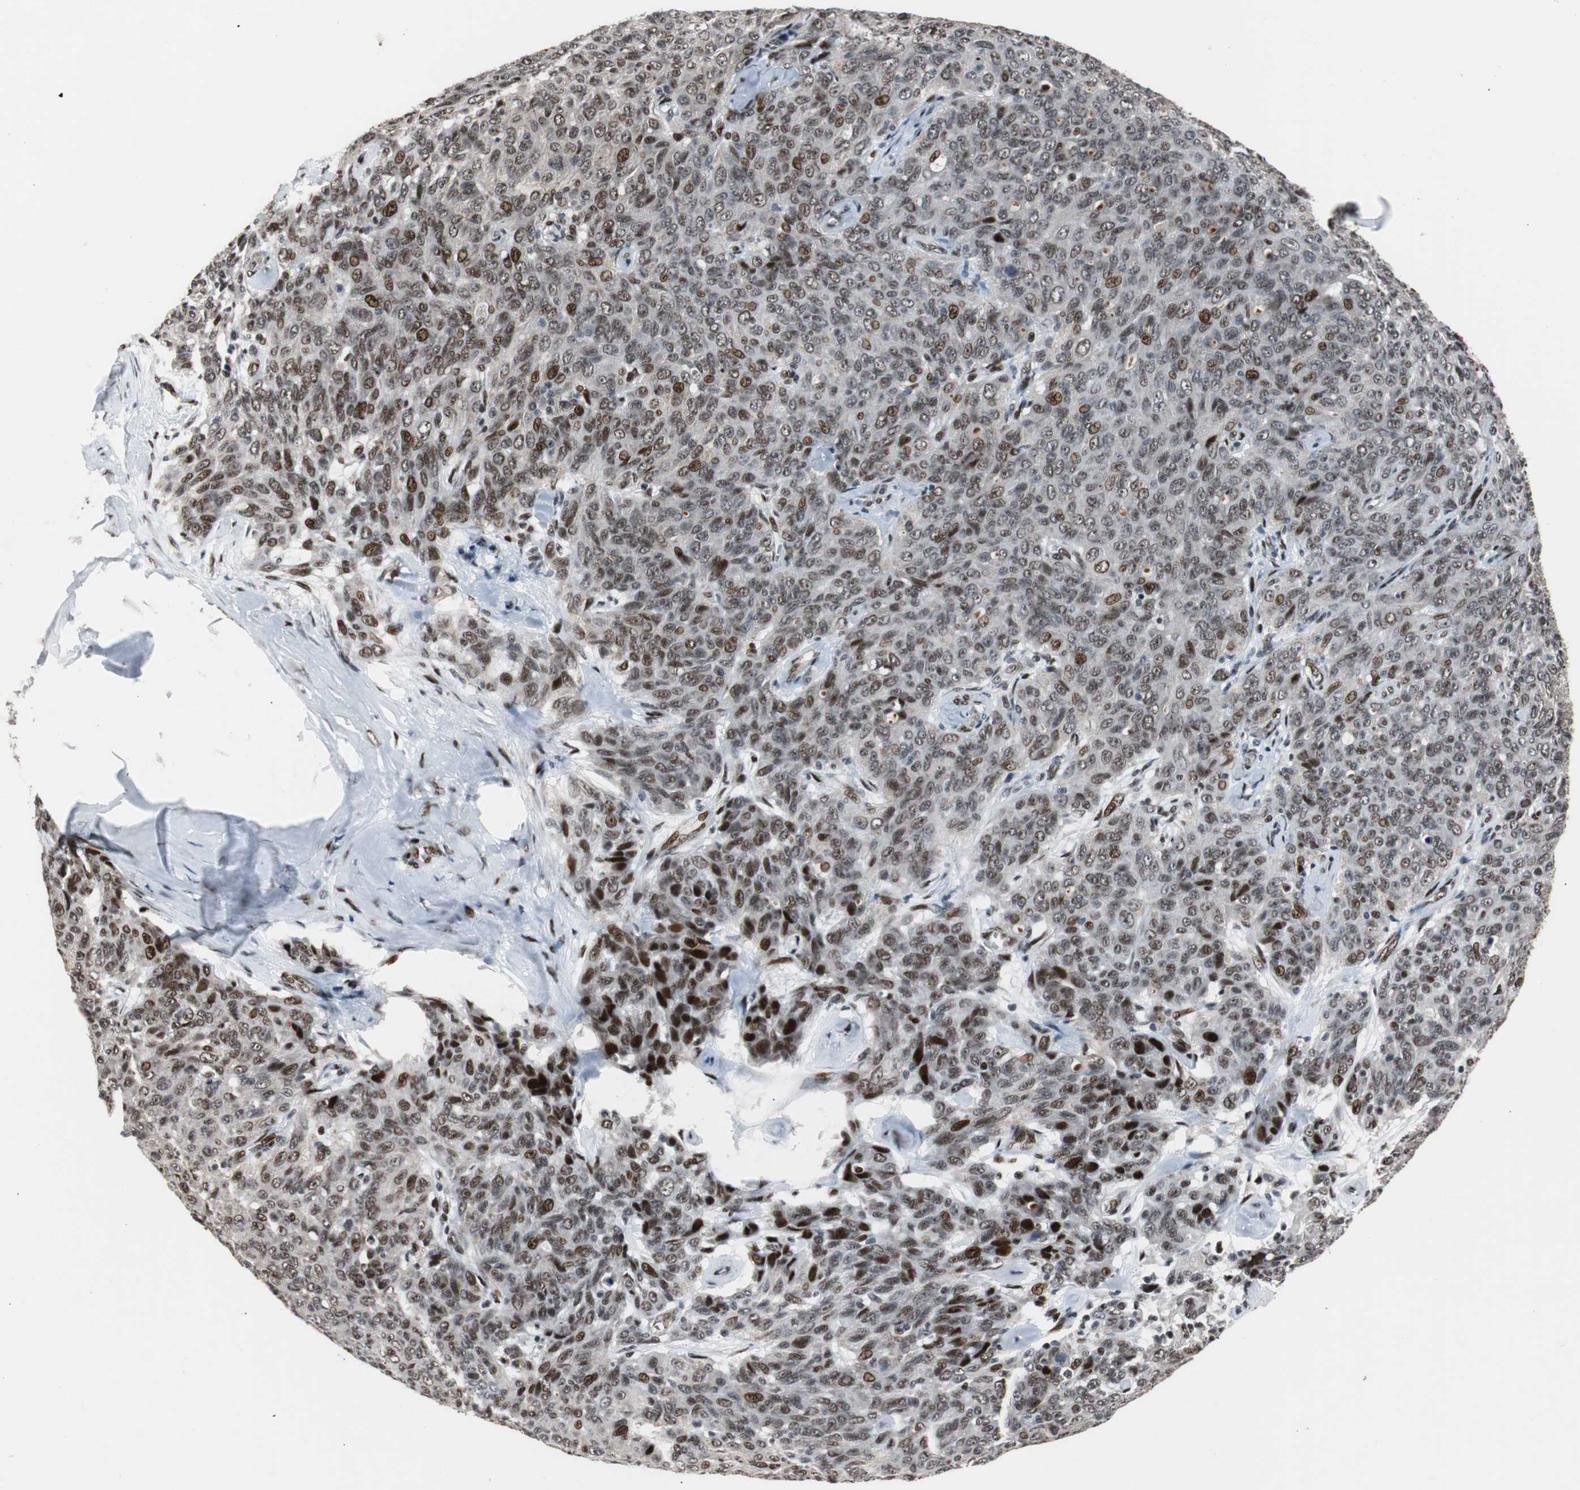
{"staining": {"intensity": "strong", "quantity": ">75%", "location": "nuclear"}, "tissue": "ovarian cancer", "cell_type": "Tumor cells", "image_type": "cancer", "snomed": [{"axis": "morphology", "description": "Carcinoma, endometroid"}, {"axis": "topography", "description": "Ovary"}], "caption": "Protein expression analysis of human ovarian endometroid carcinoma reveals strong nuclear positivity in approximately >75% of tumor cells.", "gene": "NBL1", "patient": {"sex": "female", "age": 60}}